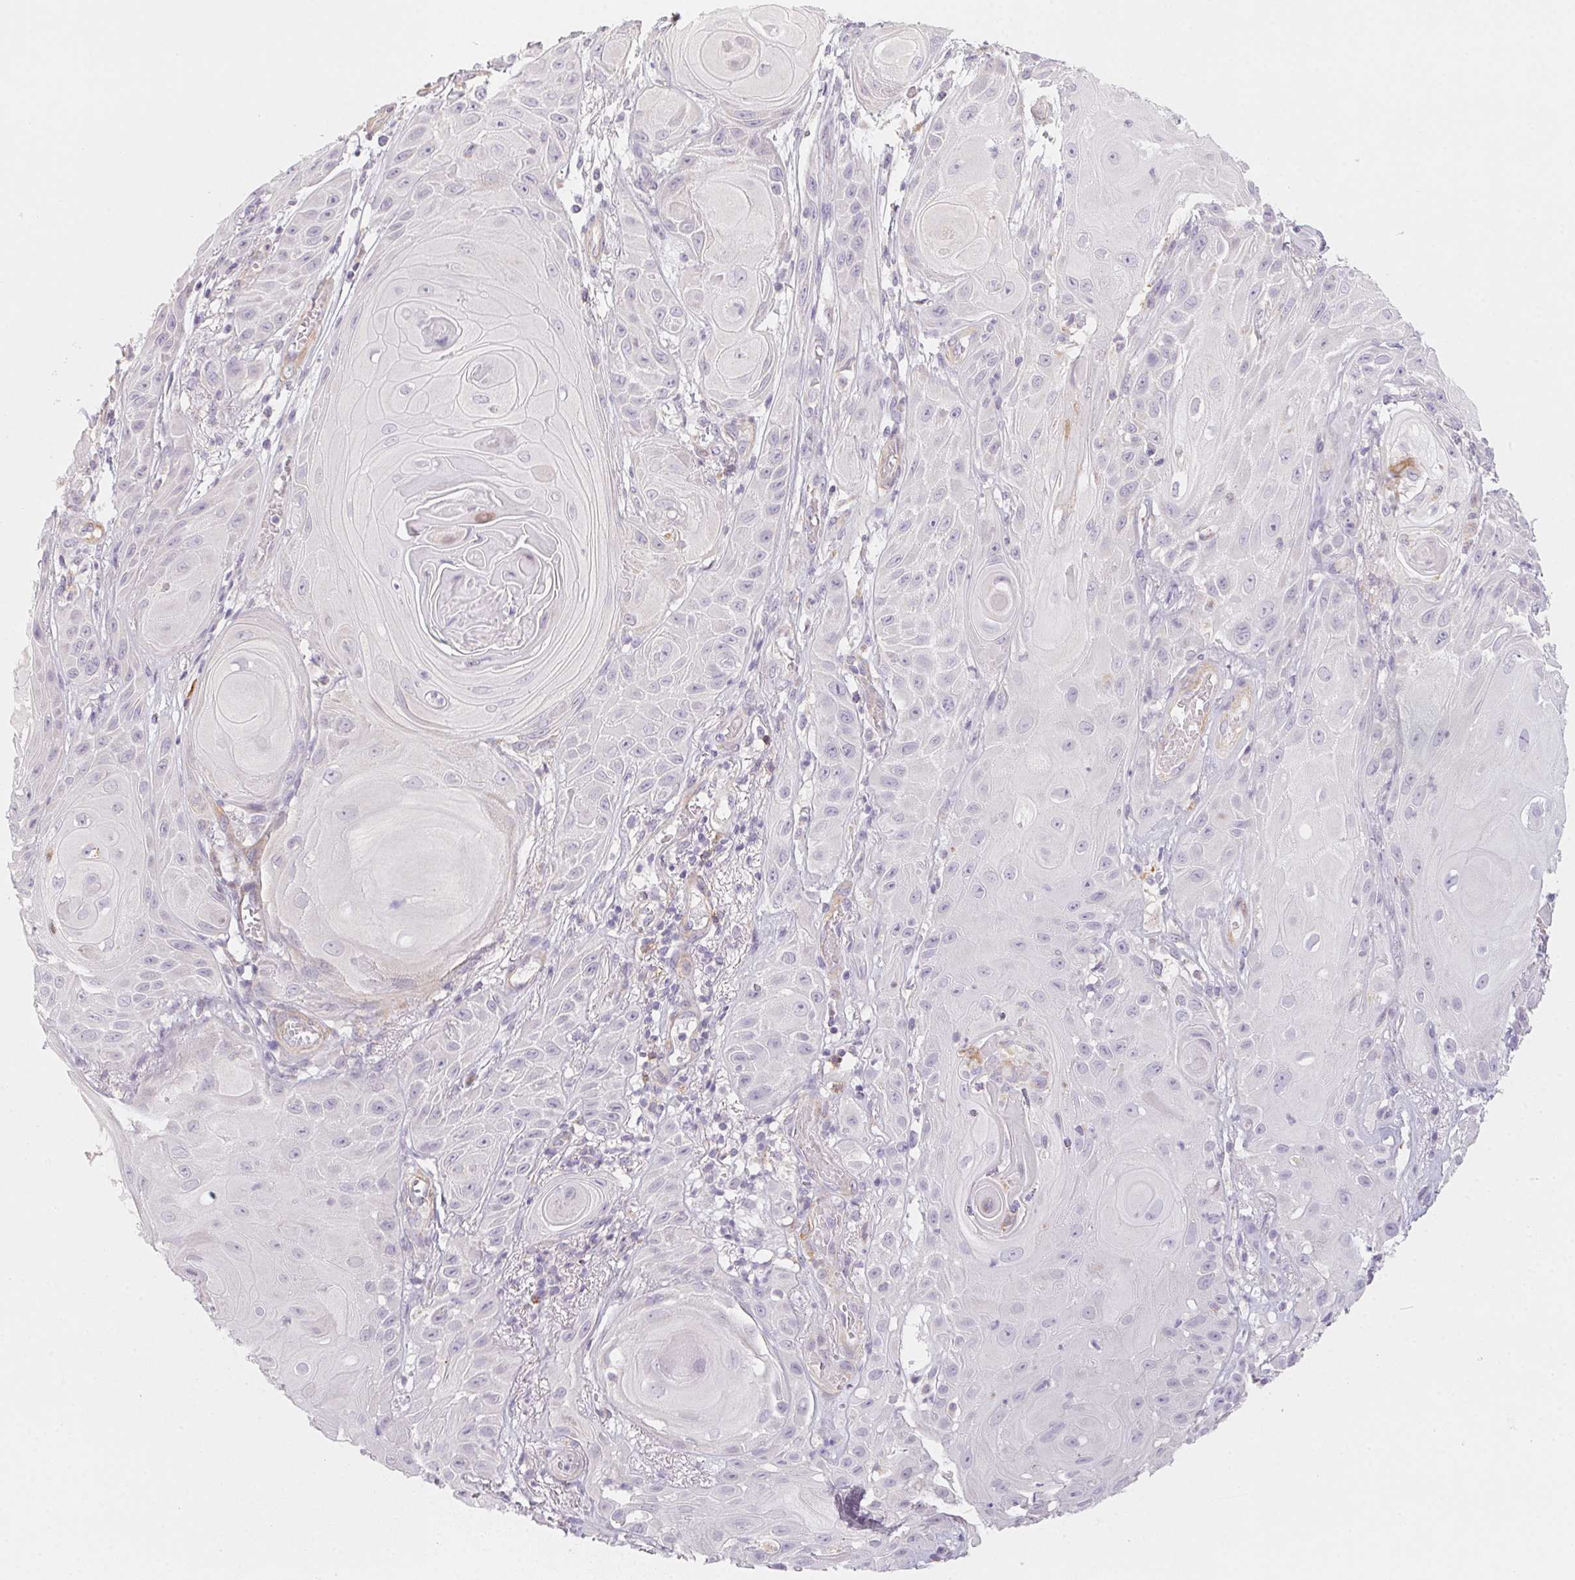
{"staining": {"intensity": "negative", "quantity": "none", "location": "none"}, "tissue": "skin cancer", "cell_type": "Tumor cells", "image_type": "cancer", "snomed": [{"axis": "morphology", "description": "Squamous cell carcinoma, NOS"}, {"axis": "topography", "description": "Skin"}], "caption": "Immunohistochemistry (IHC) of human skin cancer (squamous cell carcinoma) exhibits no expression in tumor cells.", "gene": "PRPH", "patient": {"sex": "male", "age": 62}}